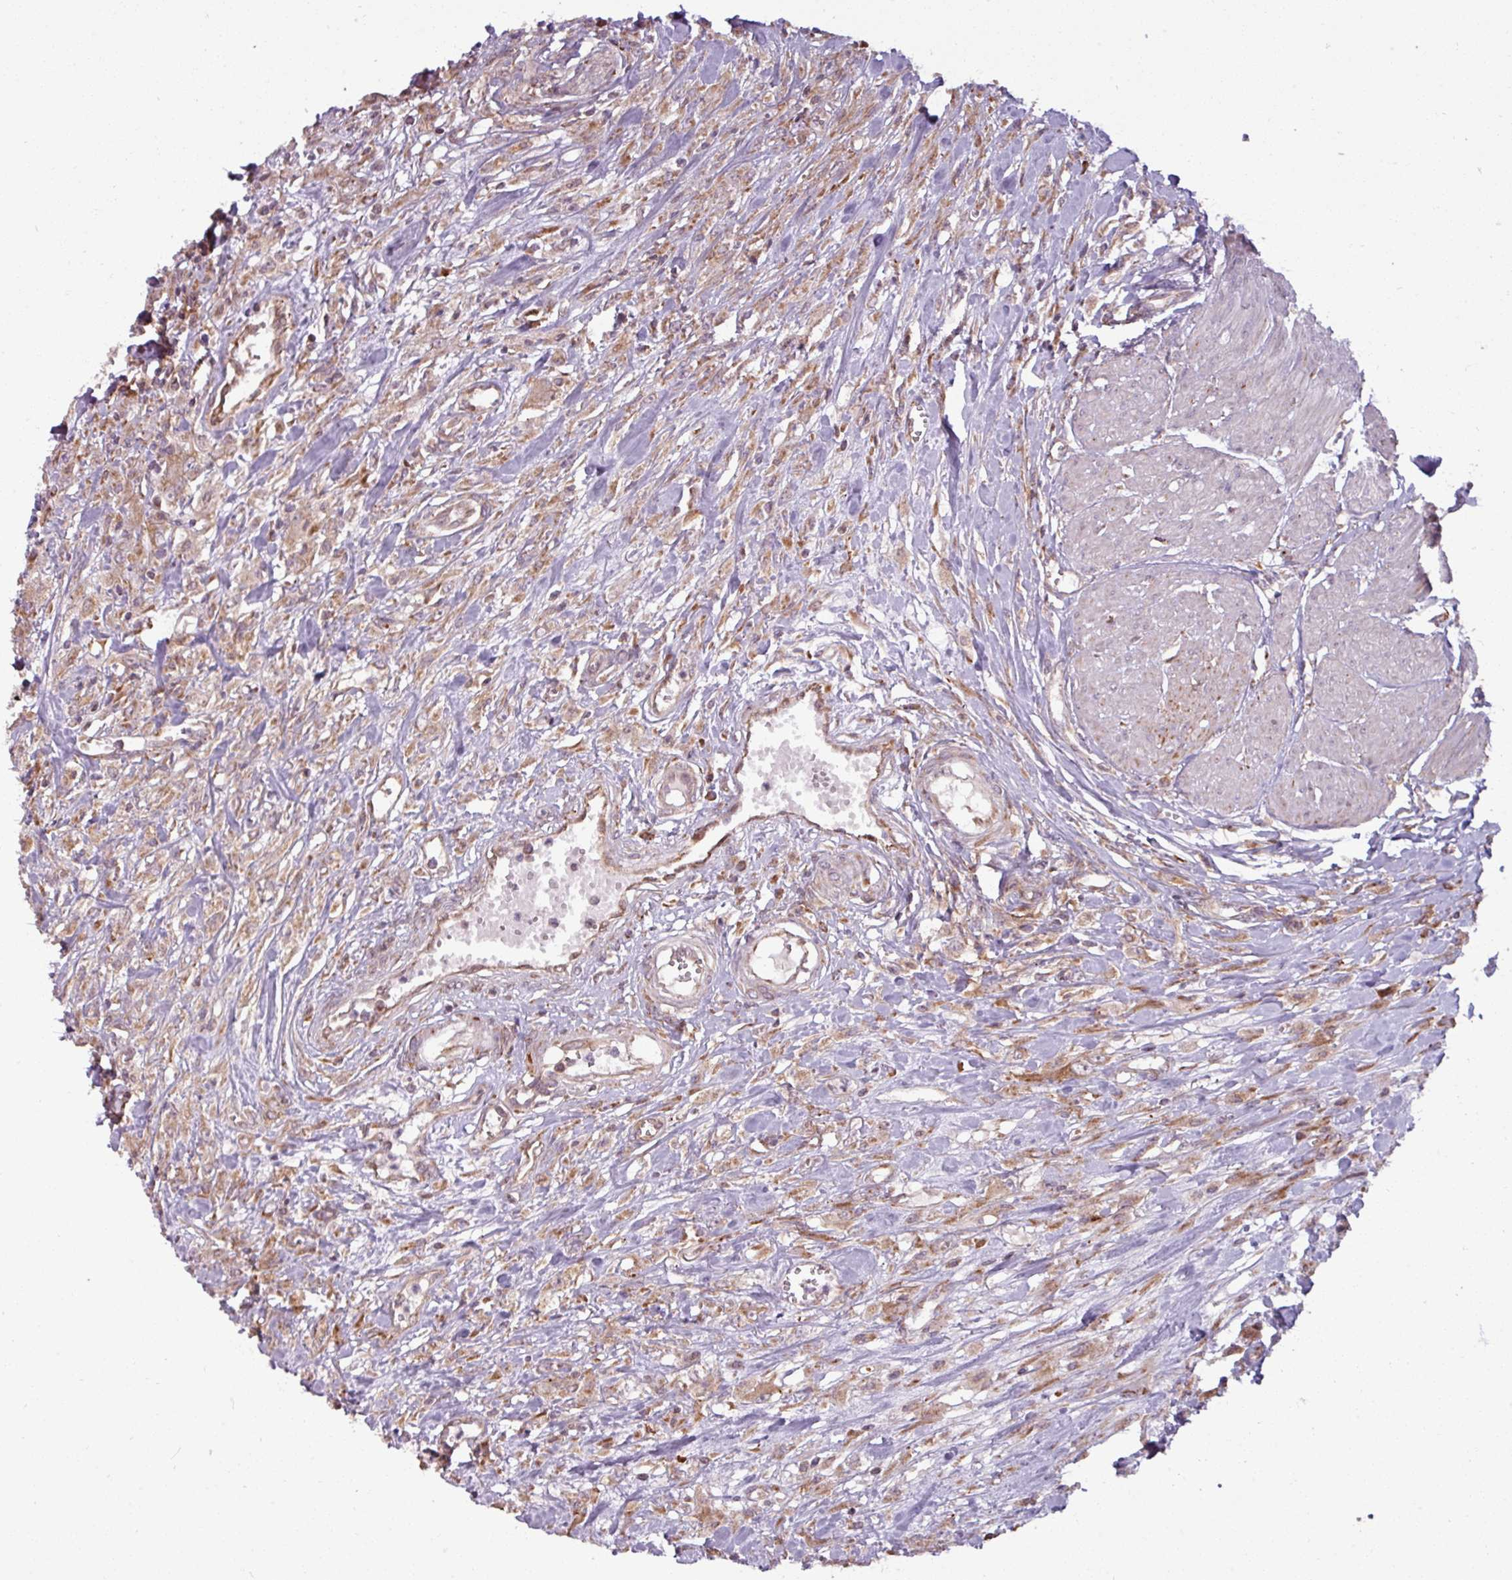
{"staining": {"intensity": "weak", "quantity": ">75%", "location": "cytoplasmic/membranous"}, "tissue": "urothelial cancer", "cell_type": "Tumor cells", "image_type": "cancer", "snomed": [{"axis": "morphology", "description": "Urothelial carcinoma, High grade"}, {"axis": "topography", "description": "Urinary bladder"}], "caption": "Human urothelial cancer stained with a protein marker reveals weak staining in tumor cells.", "gene": "MAGT1", "patient": {"sex": "male", "age": 57}}